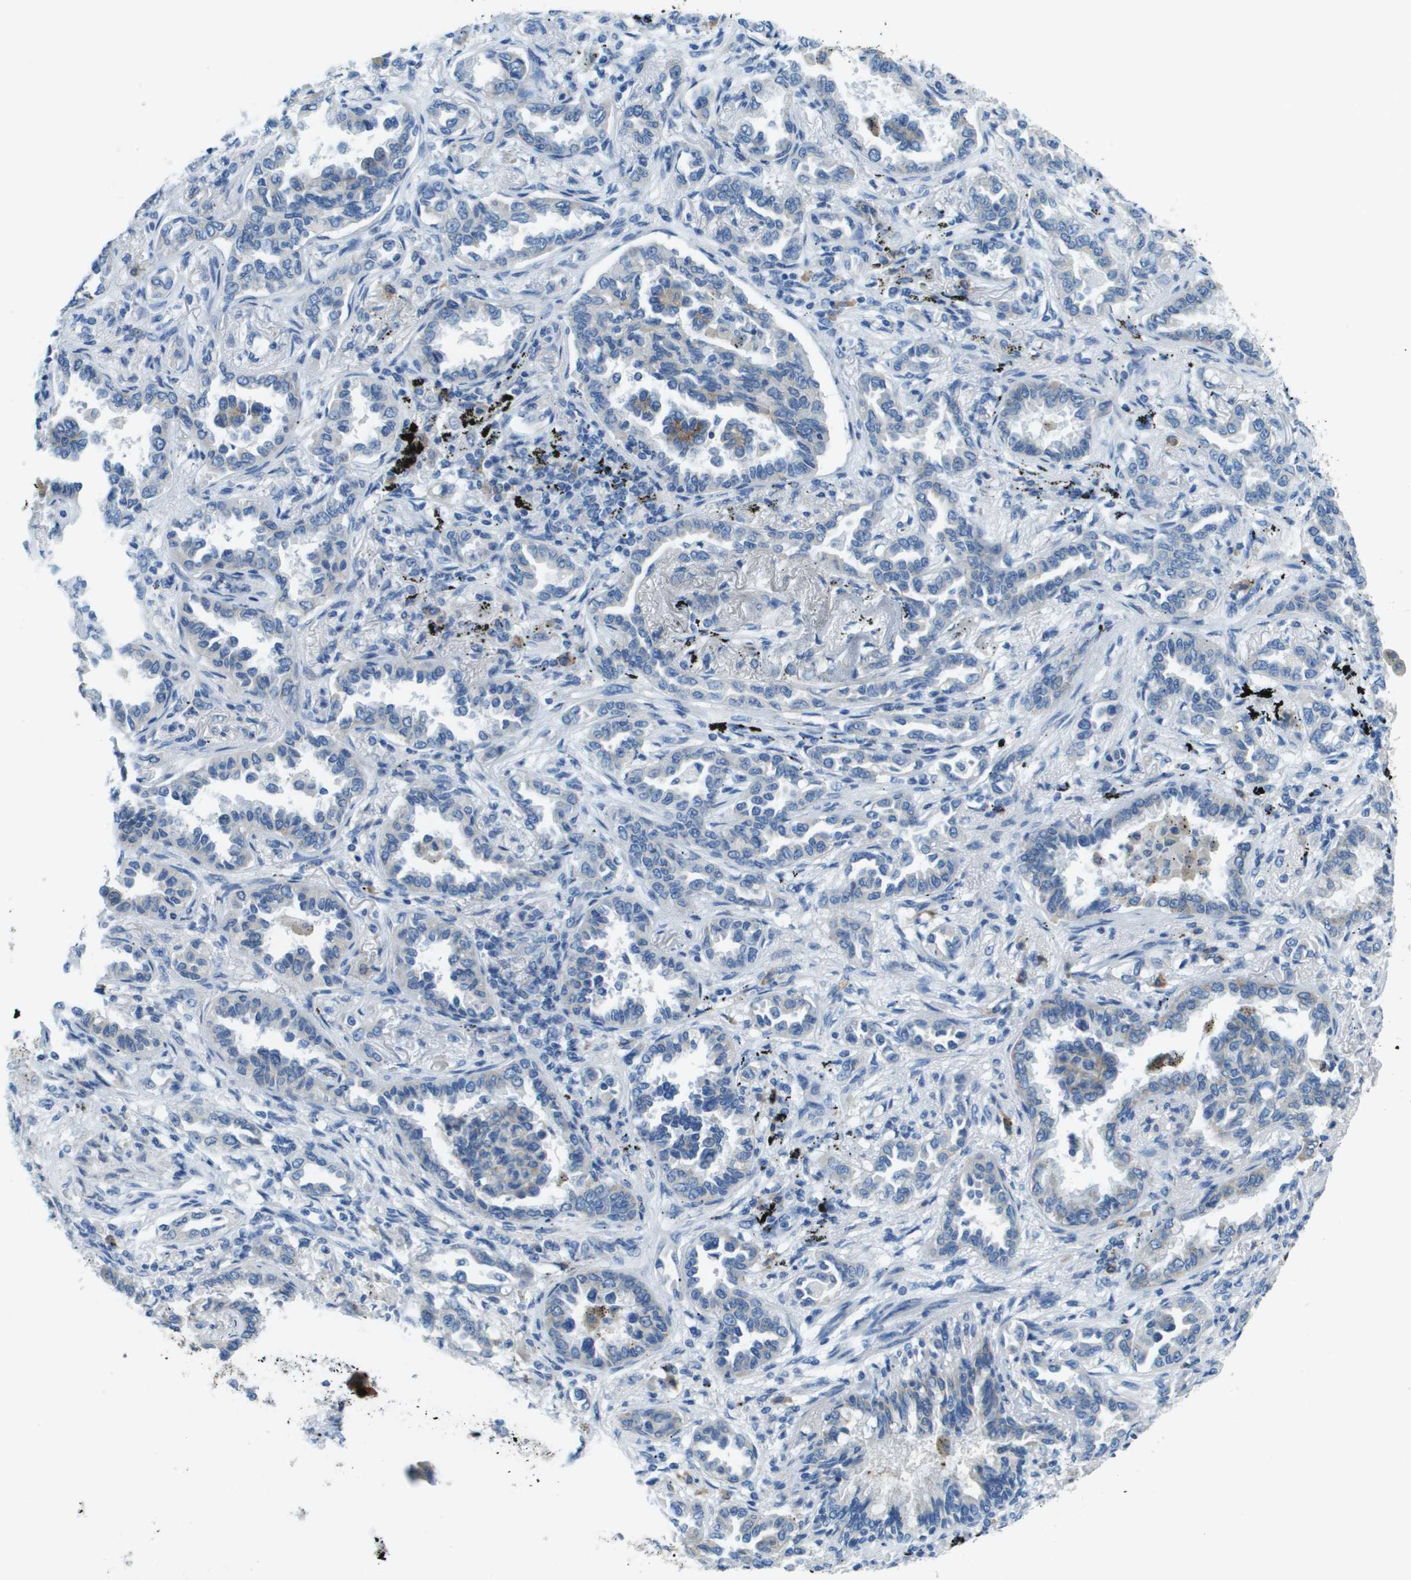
{"staining": {"intensity": "negative", "quantity": "none", "location": "none"}, "tissue": "lung cancer", "cell_type": "Tumor cells", "image_type": "cancer", "snomed": [{"axis": "morphology", "description": "Normal tissue, NOS"}, {"axis": "morphology", "description": "Adenocarcinoma, NOS"}, {"axis": "topography", "description": "Lung"}], "caption": "Tumor cells show no significant protein staining in adenocarcinoma (lung).", "gene": "SDC1", "patient": {"sex": "male", "age": 59}}